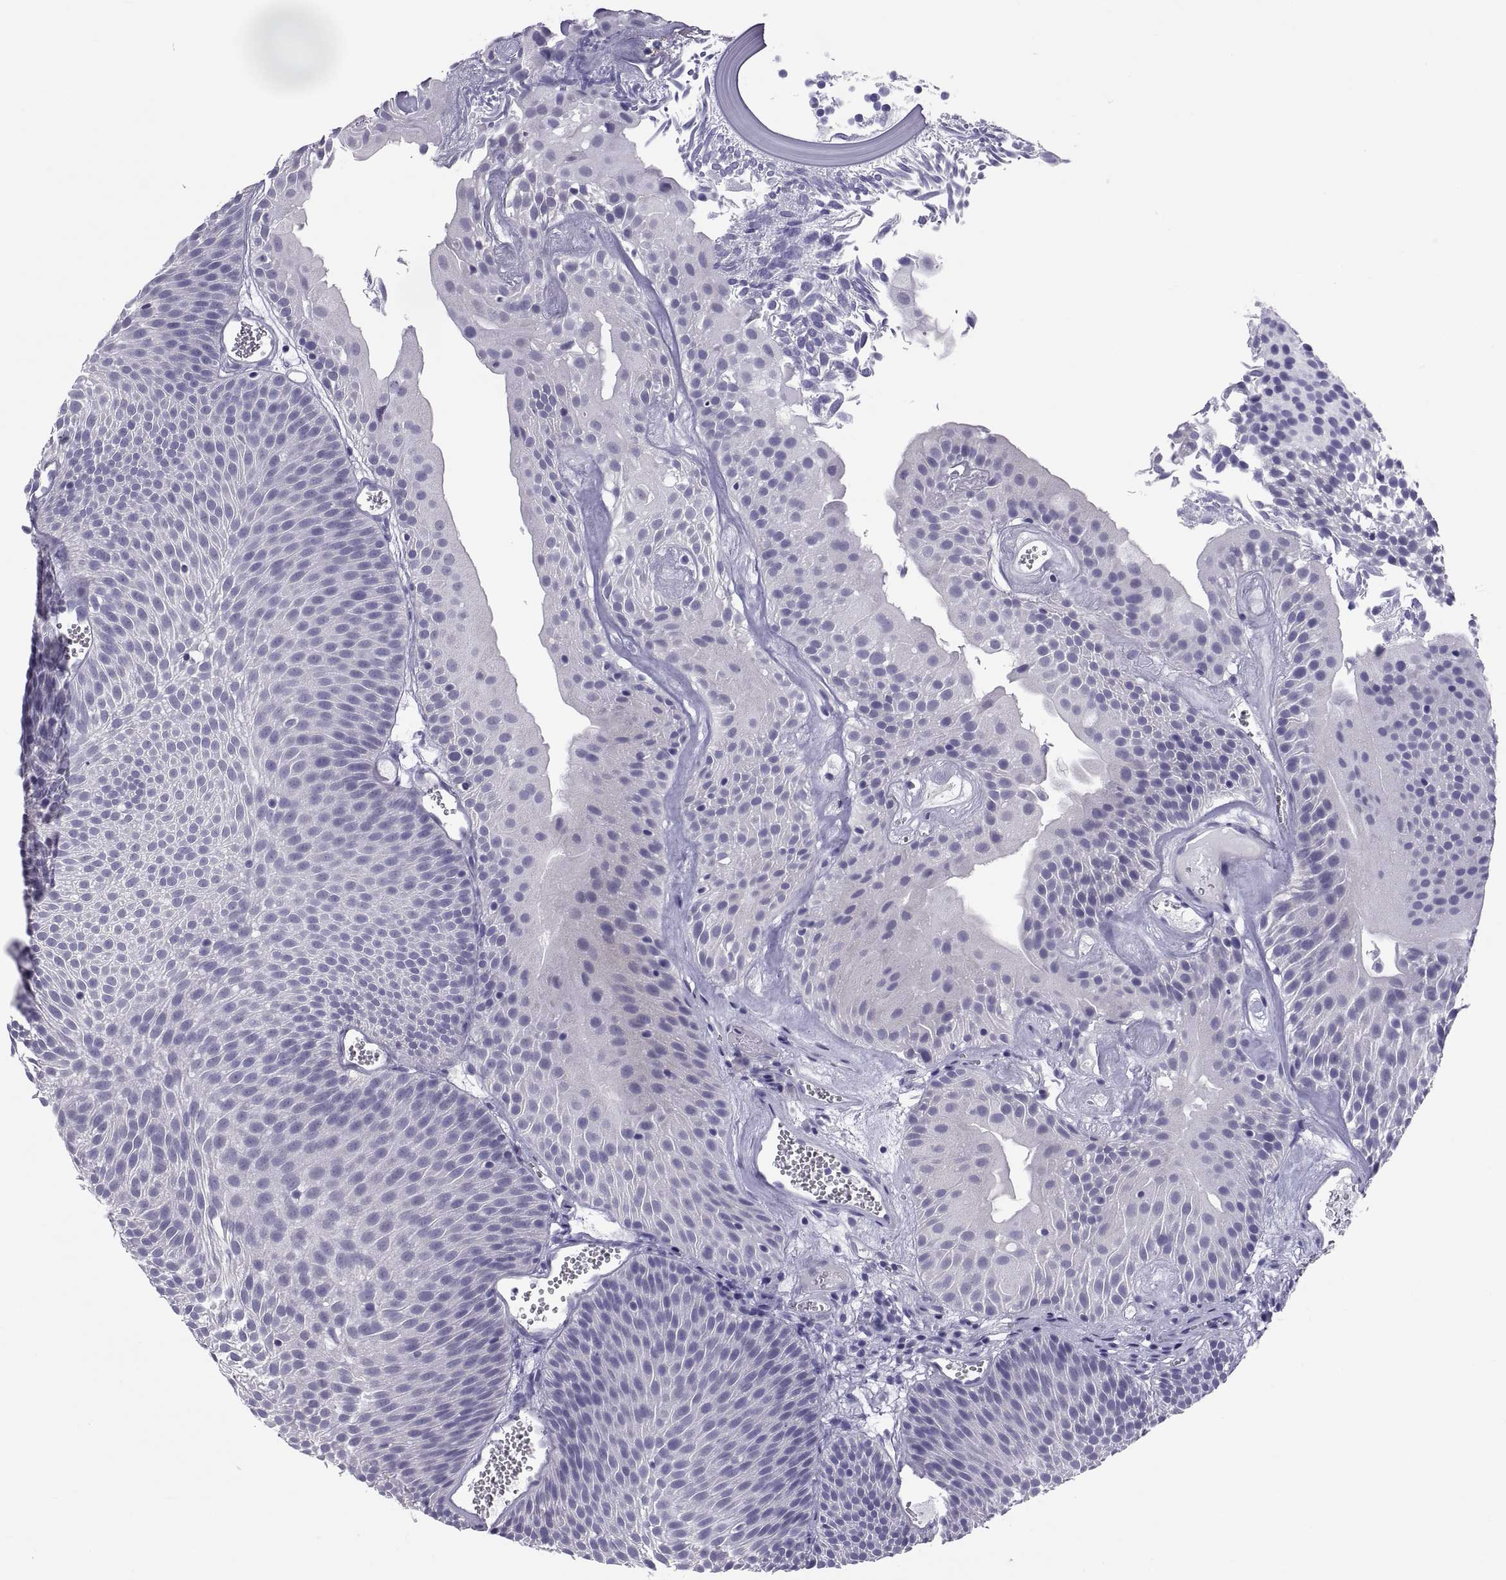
{"staining": {"intensity": "negative", "quantity": "none", "location": "none"}, "tissue": "urothelial cancer", "cell_type": "Tumor cells", "image_type": "cancer", "snomed": [{"axis": "morphology", "description": "Urothelial carcinoma, Low grade"}, {"axis": "topography", "description": "Urinary bladder"}], "caption": "This is an immunohistochemistry image of low-grade urothelial carcinoma. There is no positivity in tumor cells.", "gene": "RNASE12", "patient": {"sex": "male", "age": 52}}